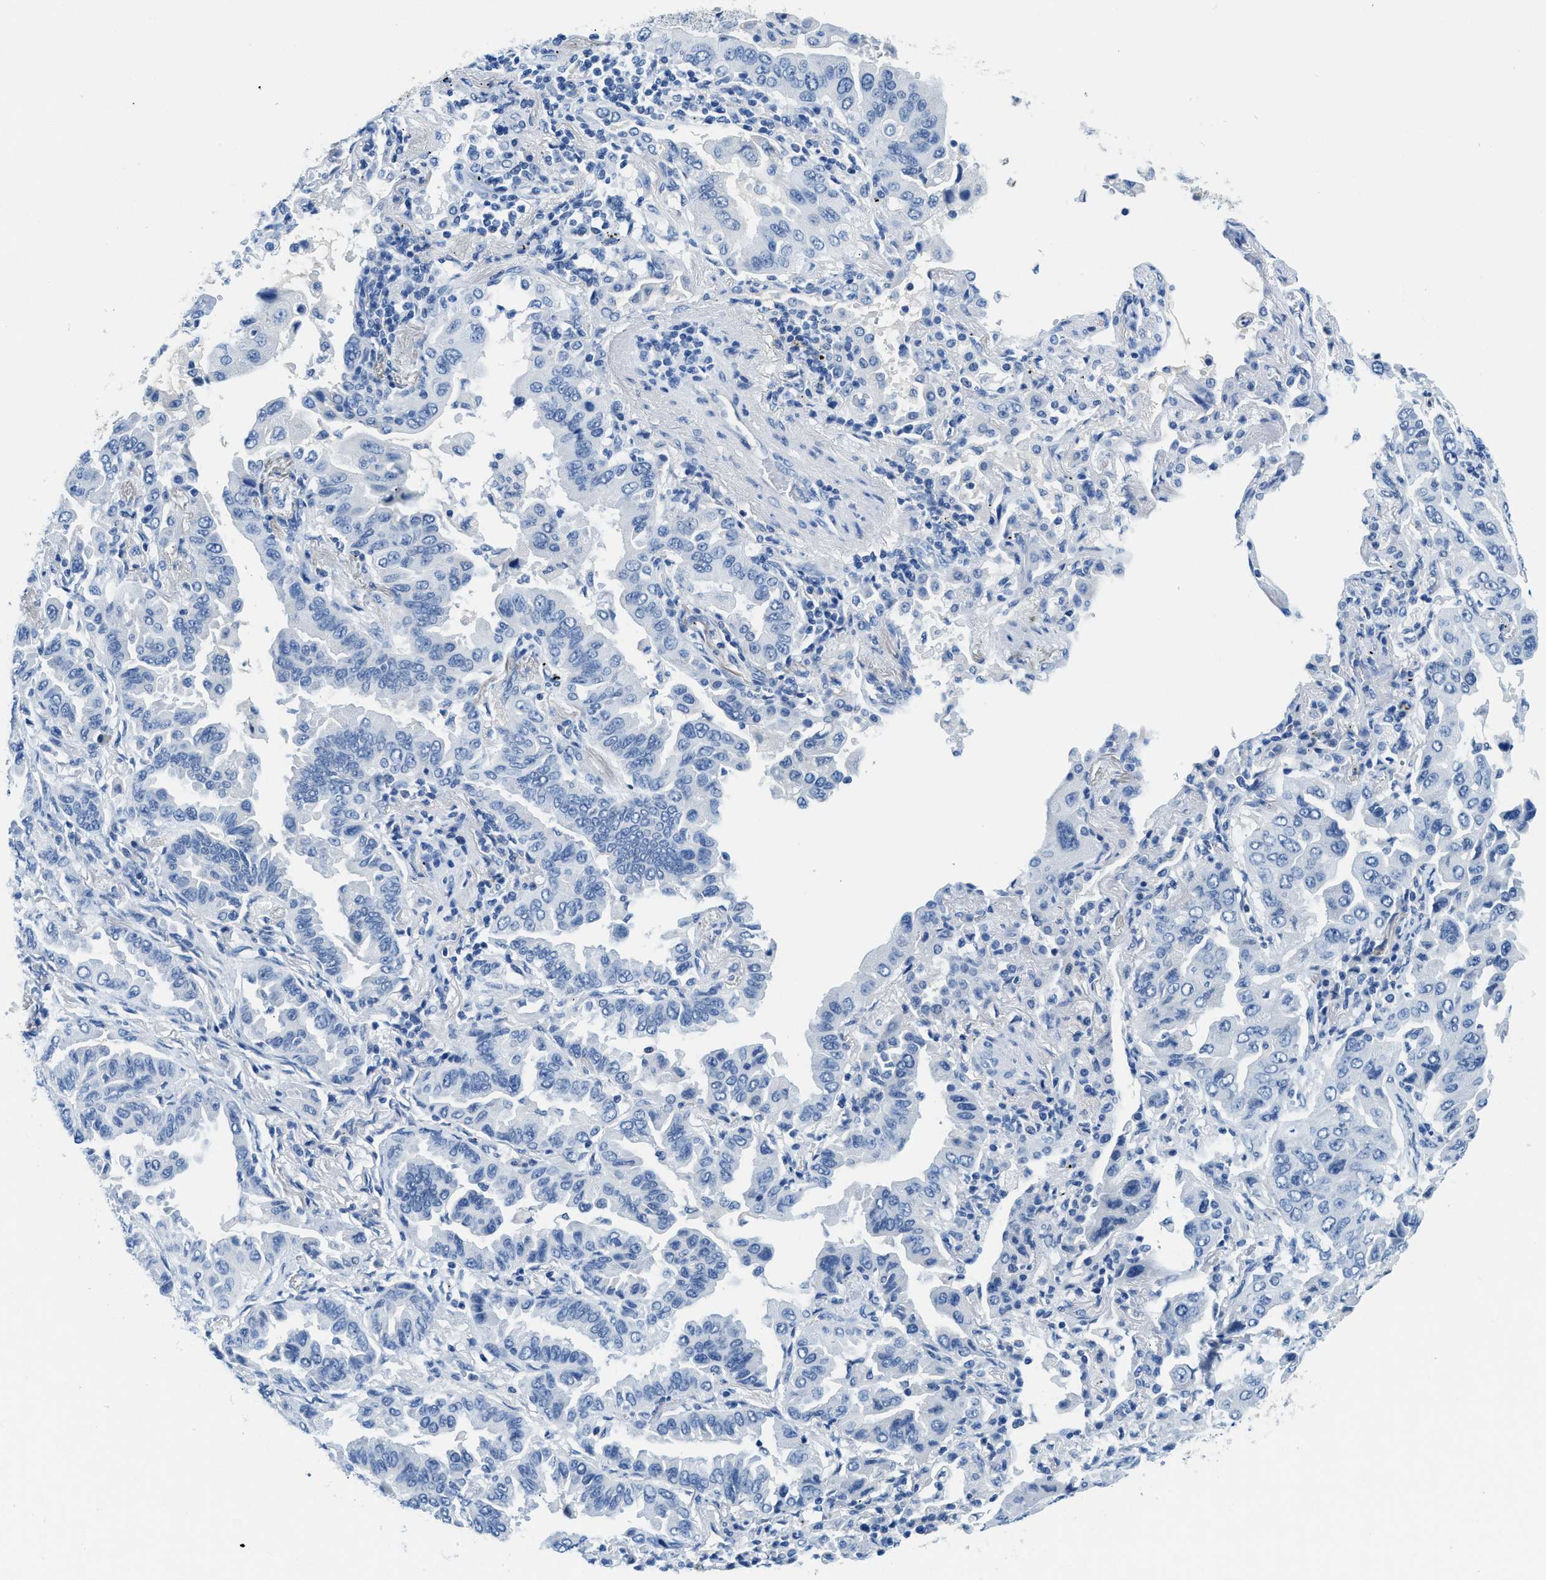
{"staining": {"intensity": "negative", "quantity": "none", "location": "none"}, "tissue": "lung cancer", "cell_type": "Tumor cells", "image_type": "cancer", "snomed": [{"axis": "morphology", "description": "Adenocarcinoma, NOS"}, {"axis": "topography", "description": "Lung"}], "caption": "Immunohistochemistry (IHC) image of neoplastic tissue: adenocarcinoma (lung) stained with DAB exhibits no significant protein staining in tumor cells.", "gene": "MBL2", "patient": {"sex": "female", "age": 65}}